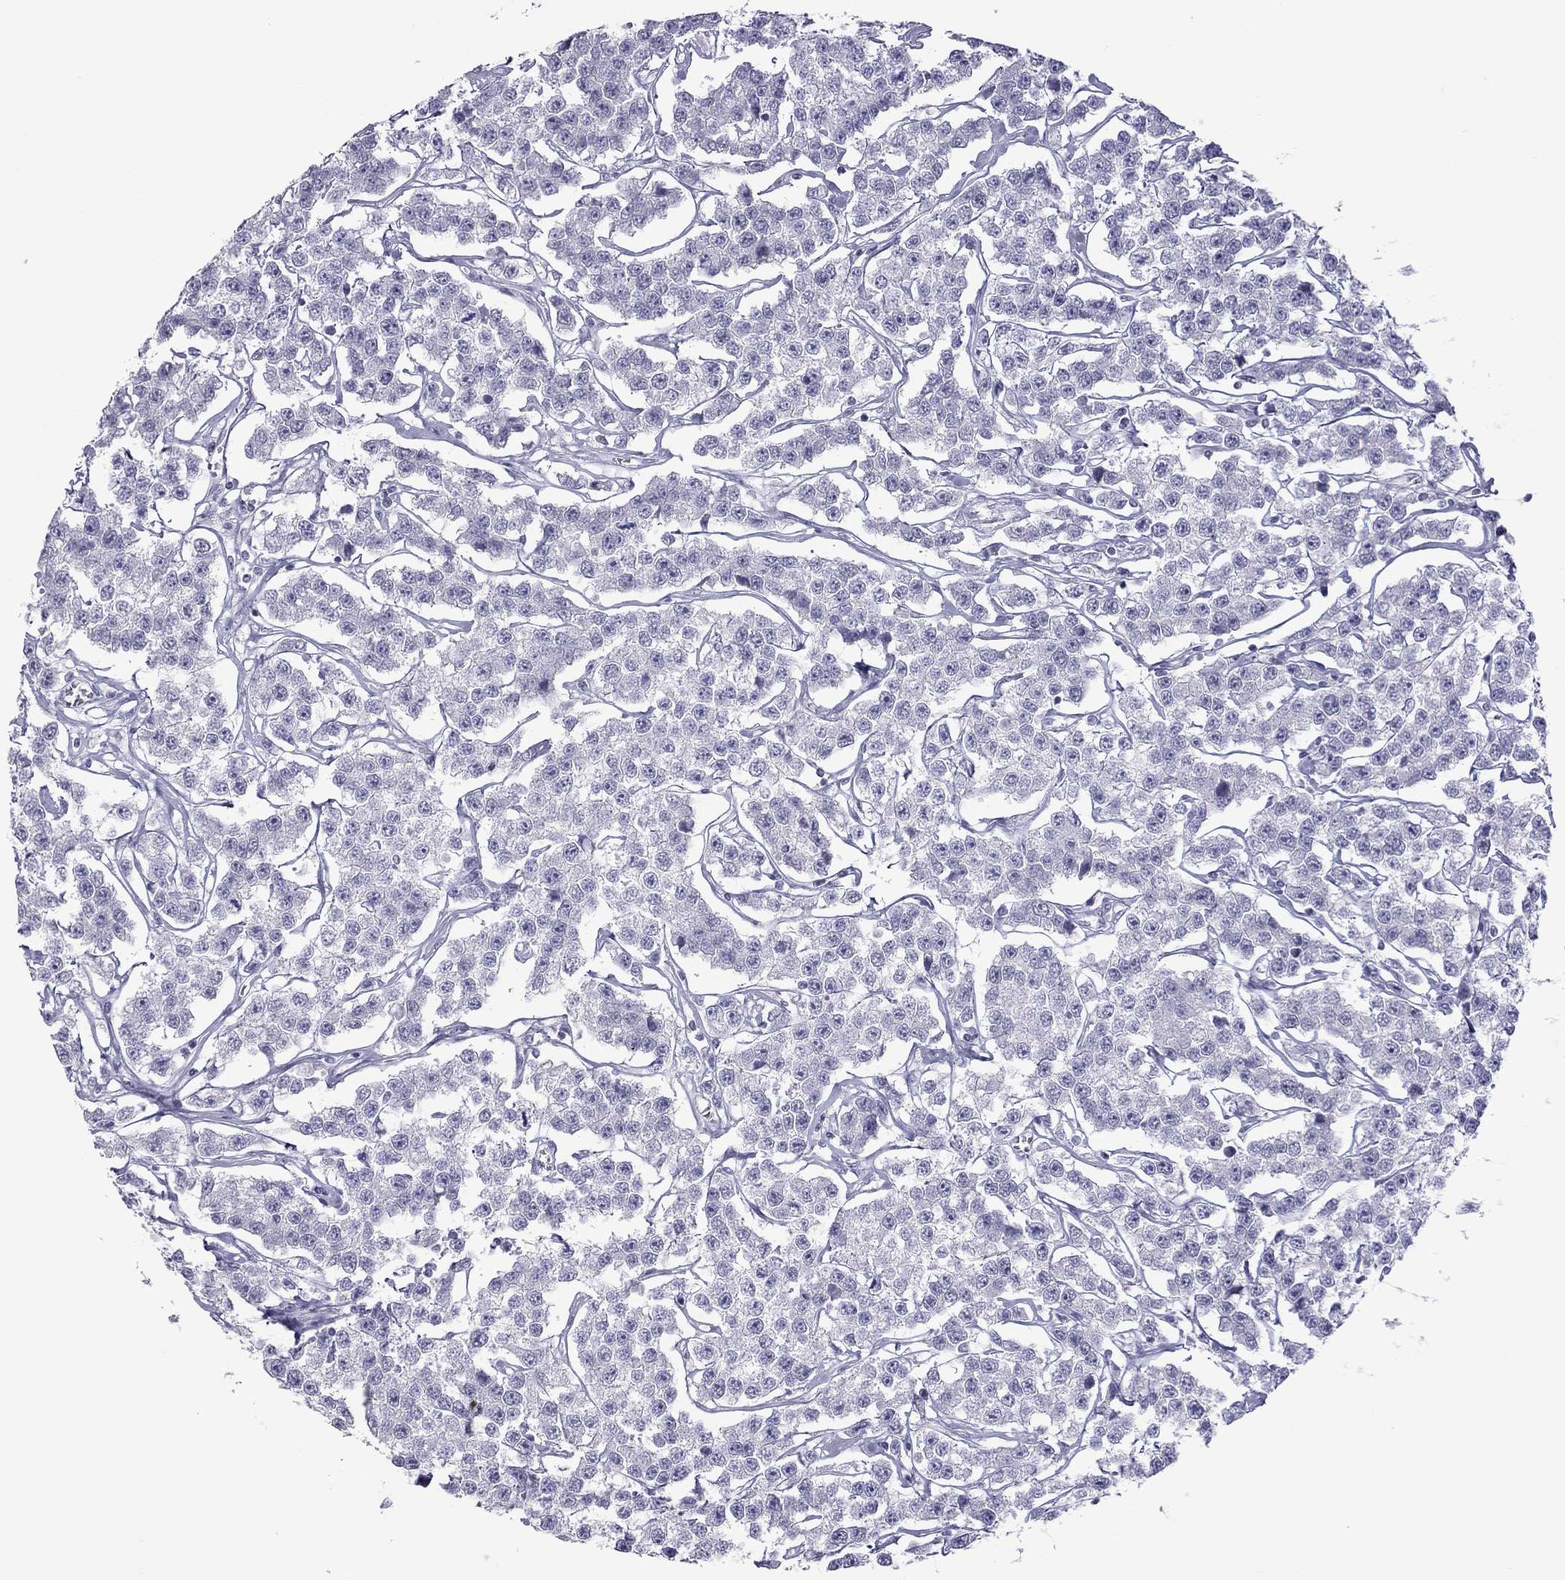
{"staining": {"intensity": "negative", "quantity": "none", "location": "none"}, "tissue": "testis cancer", "cell_type": "Tumor cells", "image_type": "cancer", "snomed": [{"axis": "morphology", "description": "Seminoma, NOS"}, {"axis": "topography", "description": "Testis"}], "caption": "Tumor cells show no significant protein staining in testis cancer.", "gene": "TEX14", "patient": {"sex": "male", "age": 59}}